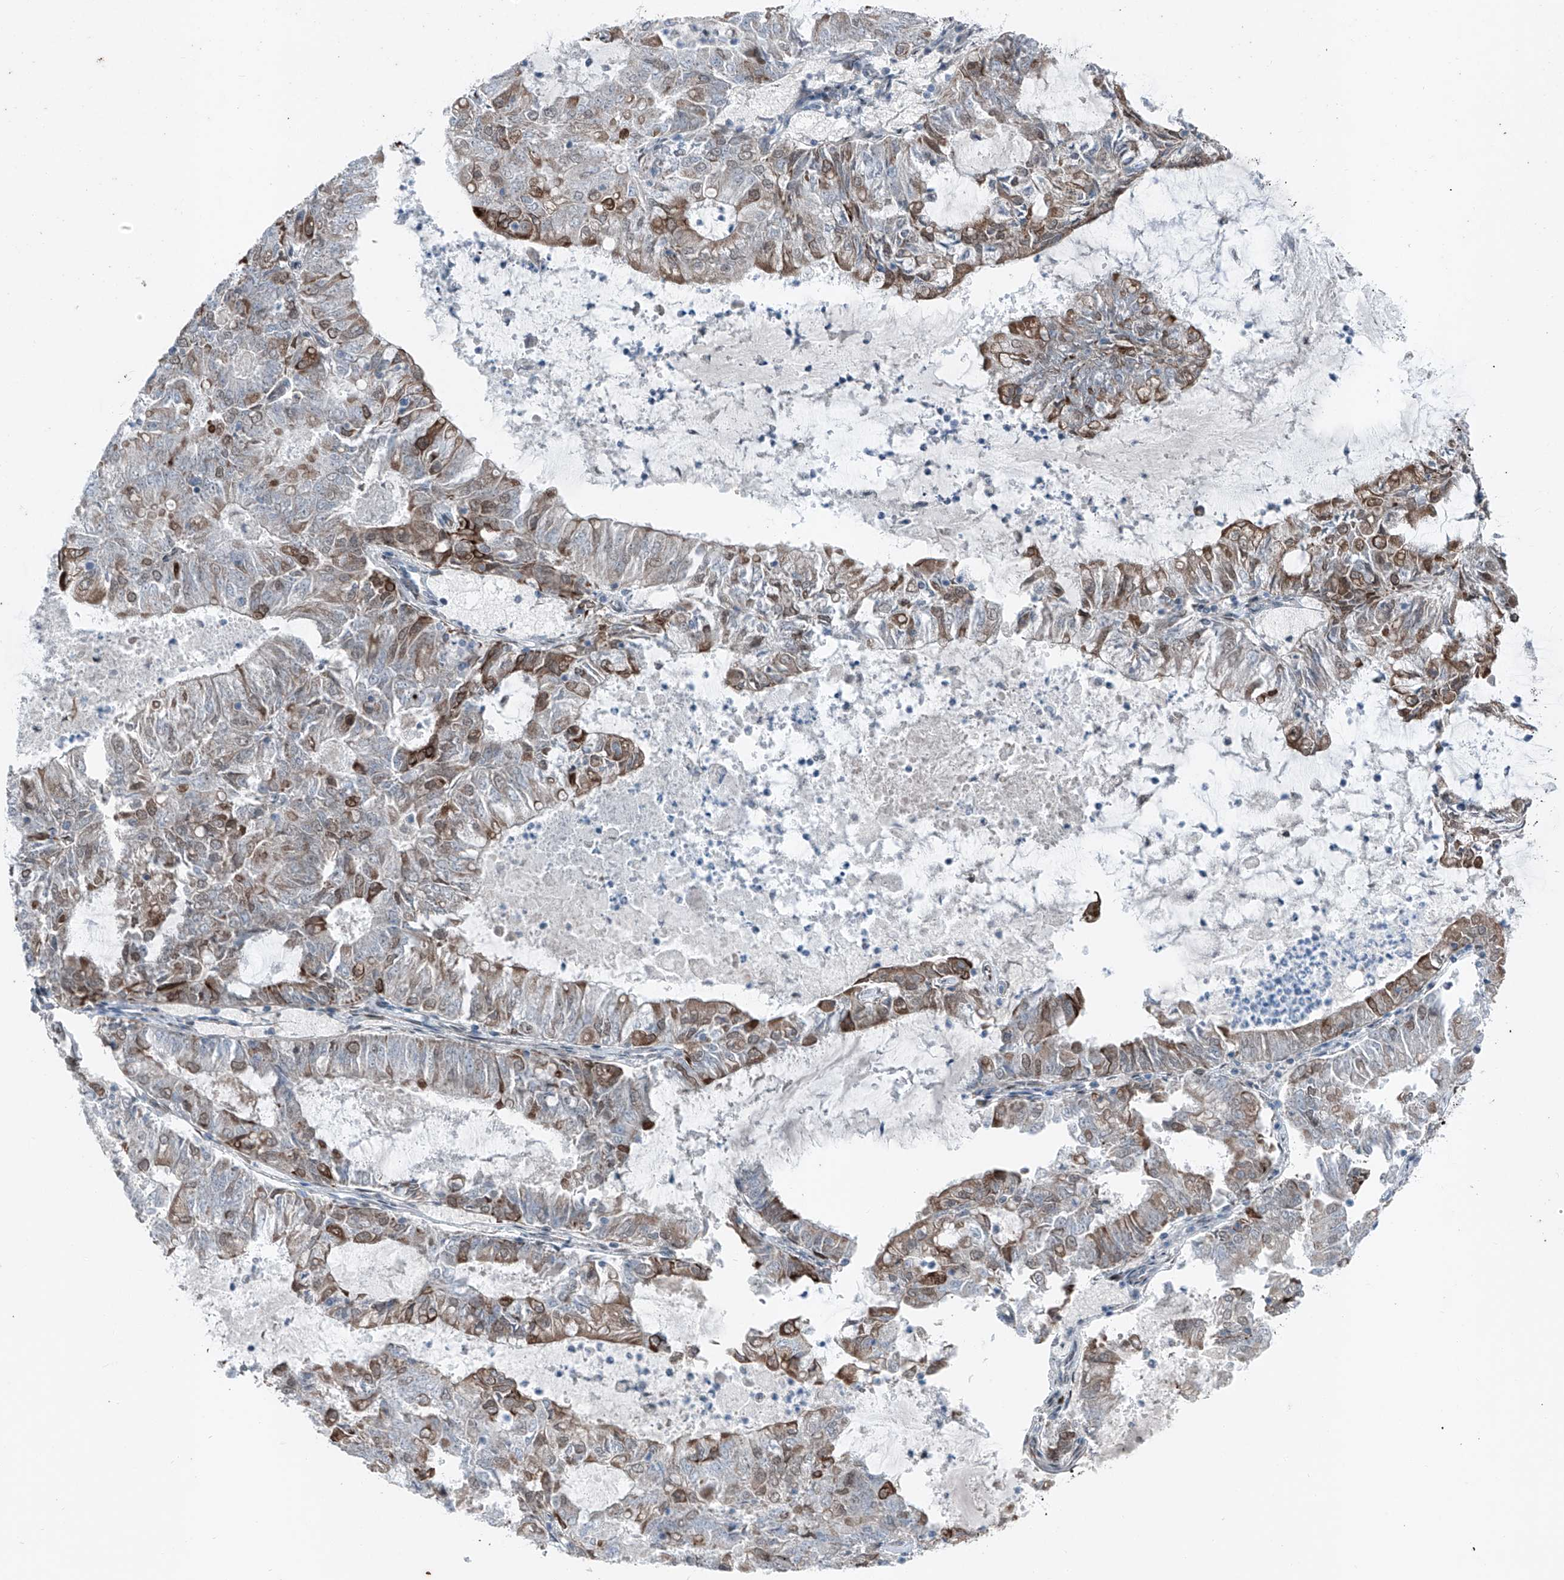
{"staining": {"intensity": "weak", "quantity": "25%-75%", "location": "cytoplasmic/membranous"}, "tissue": "endometrial cancer", "cell_type": "Tumor cells", "image_type": "cancer", "snomed": [{"axis": "morphology", "description": "Adenocarcinoma, NOS"}, {"axis": "topography", "description": "Endometrium"}], "caption": "DAB (3,3'-diaminobenzidine) immunohistochemical staining of endometrial adenocarcinoma shows weak cytoplasmic/membranous protein positivity in approximately 25%-75% of tumor cells.", "gene": "DYRK1B", "patient": {"sex": "female", "age": 57}}